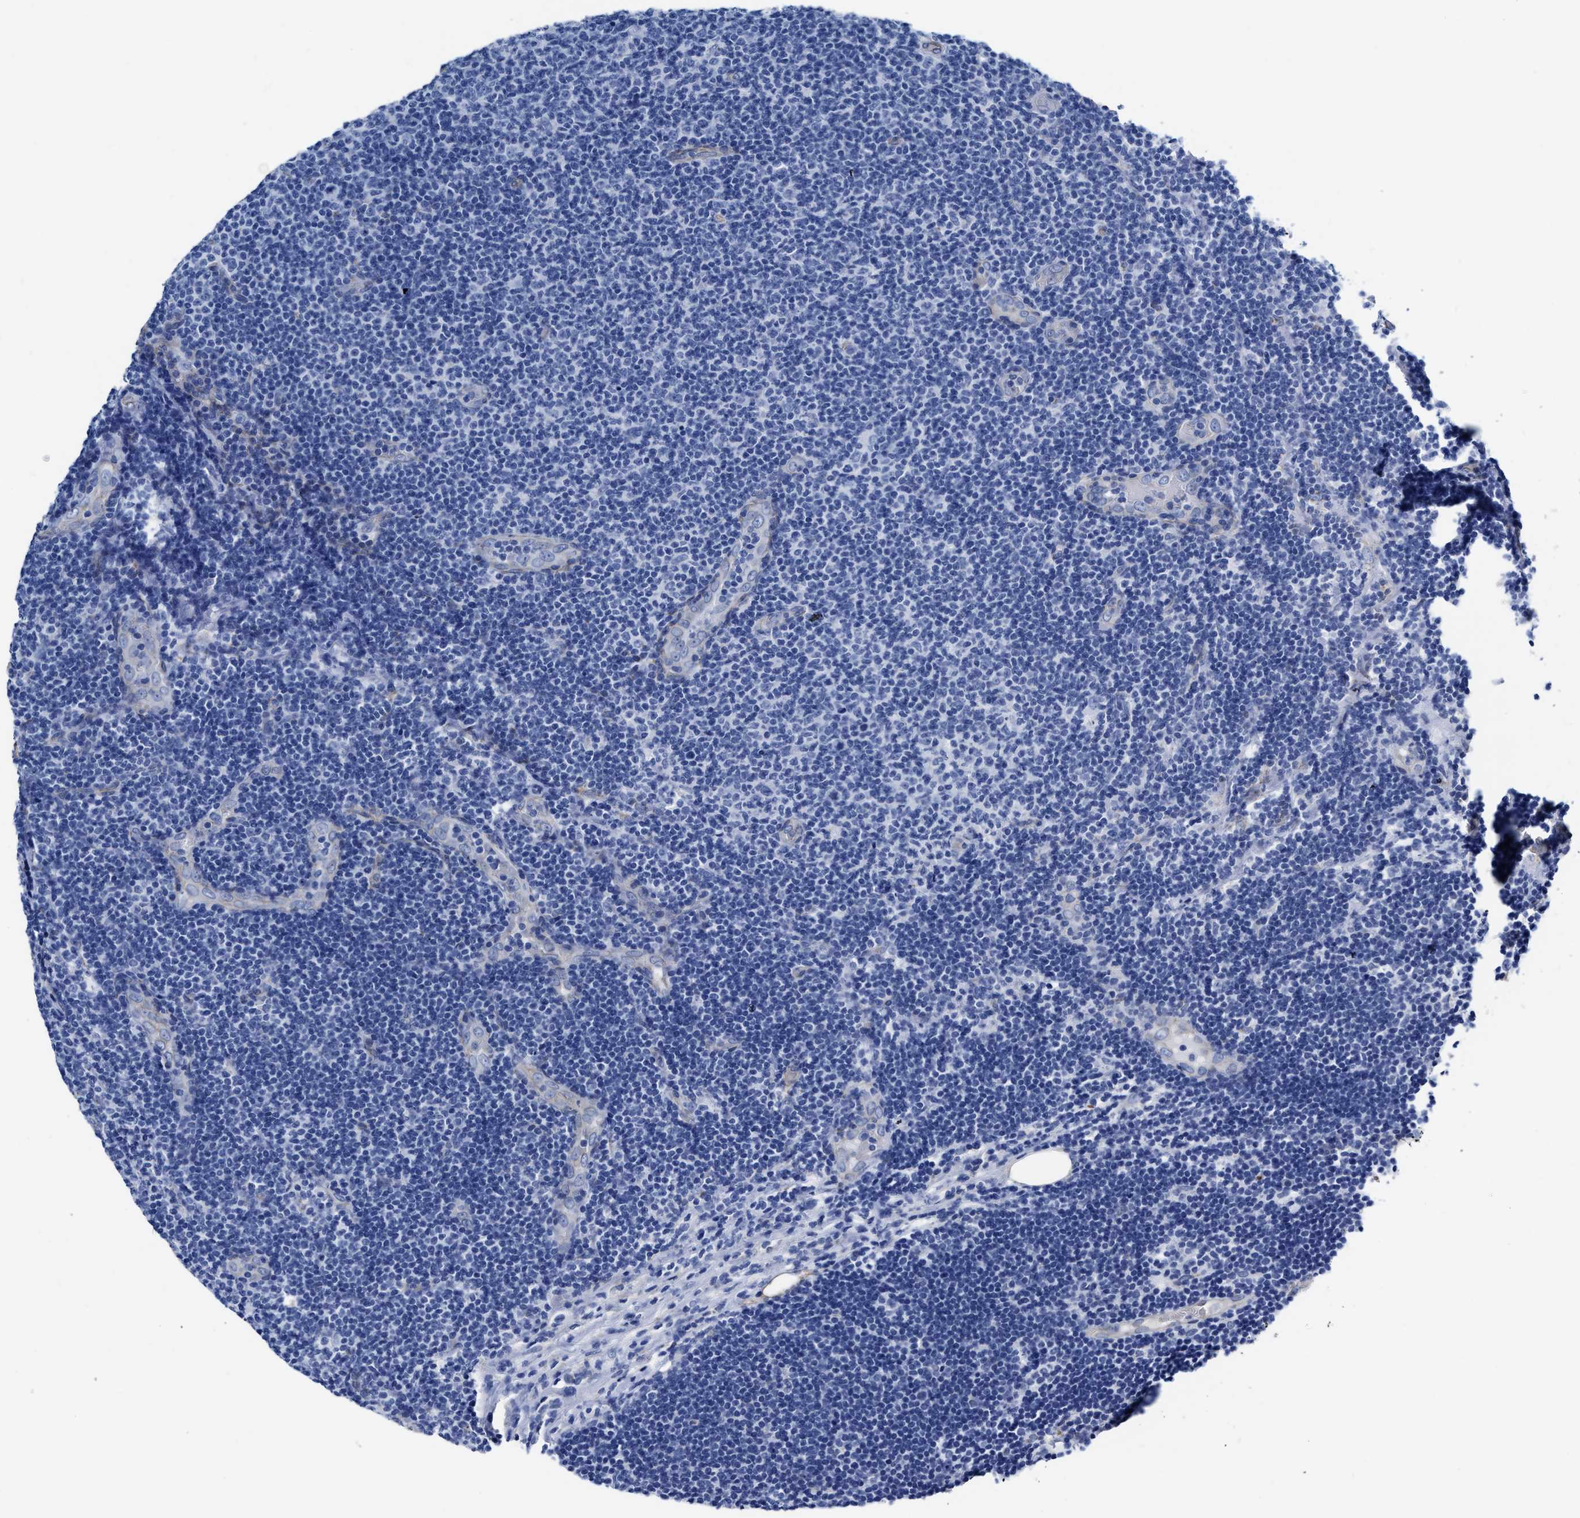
{"staining": {"intensity": "negative", "quantity": "none", "location": "none"}, "tissue": "lymphoma", "cell_type": "Tumor cells", "image_type": "cancer", "snomed": [{"axis": "morphology", "description": "Malignant lymphoma, non-Hodgkin's type, Low grade"}, {"axis": "topography", "description": "Lymph node"}], "caption": "High magnification brightfield microscopy of lymphoma stained with DAB (3,3'-diaminobenzidine) (brown) and counterstained with hematoxylin (blue): tumor cells show no significant expression.", "gene": "KCNMB3", "patient": {"sex": "male", "age": 83}}